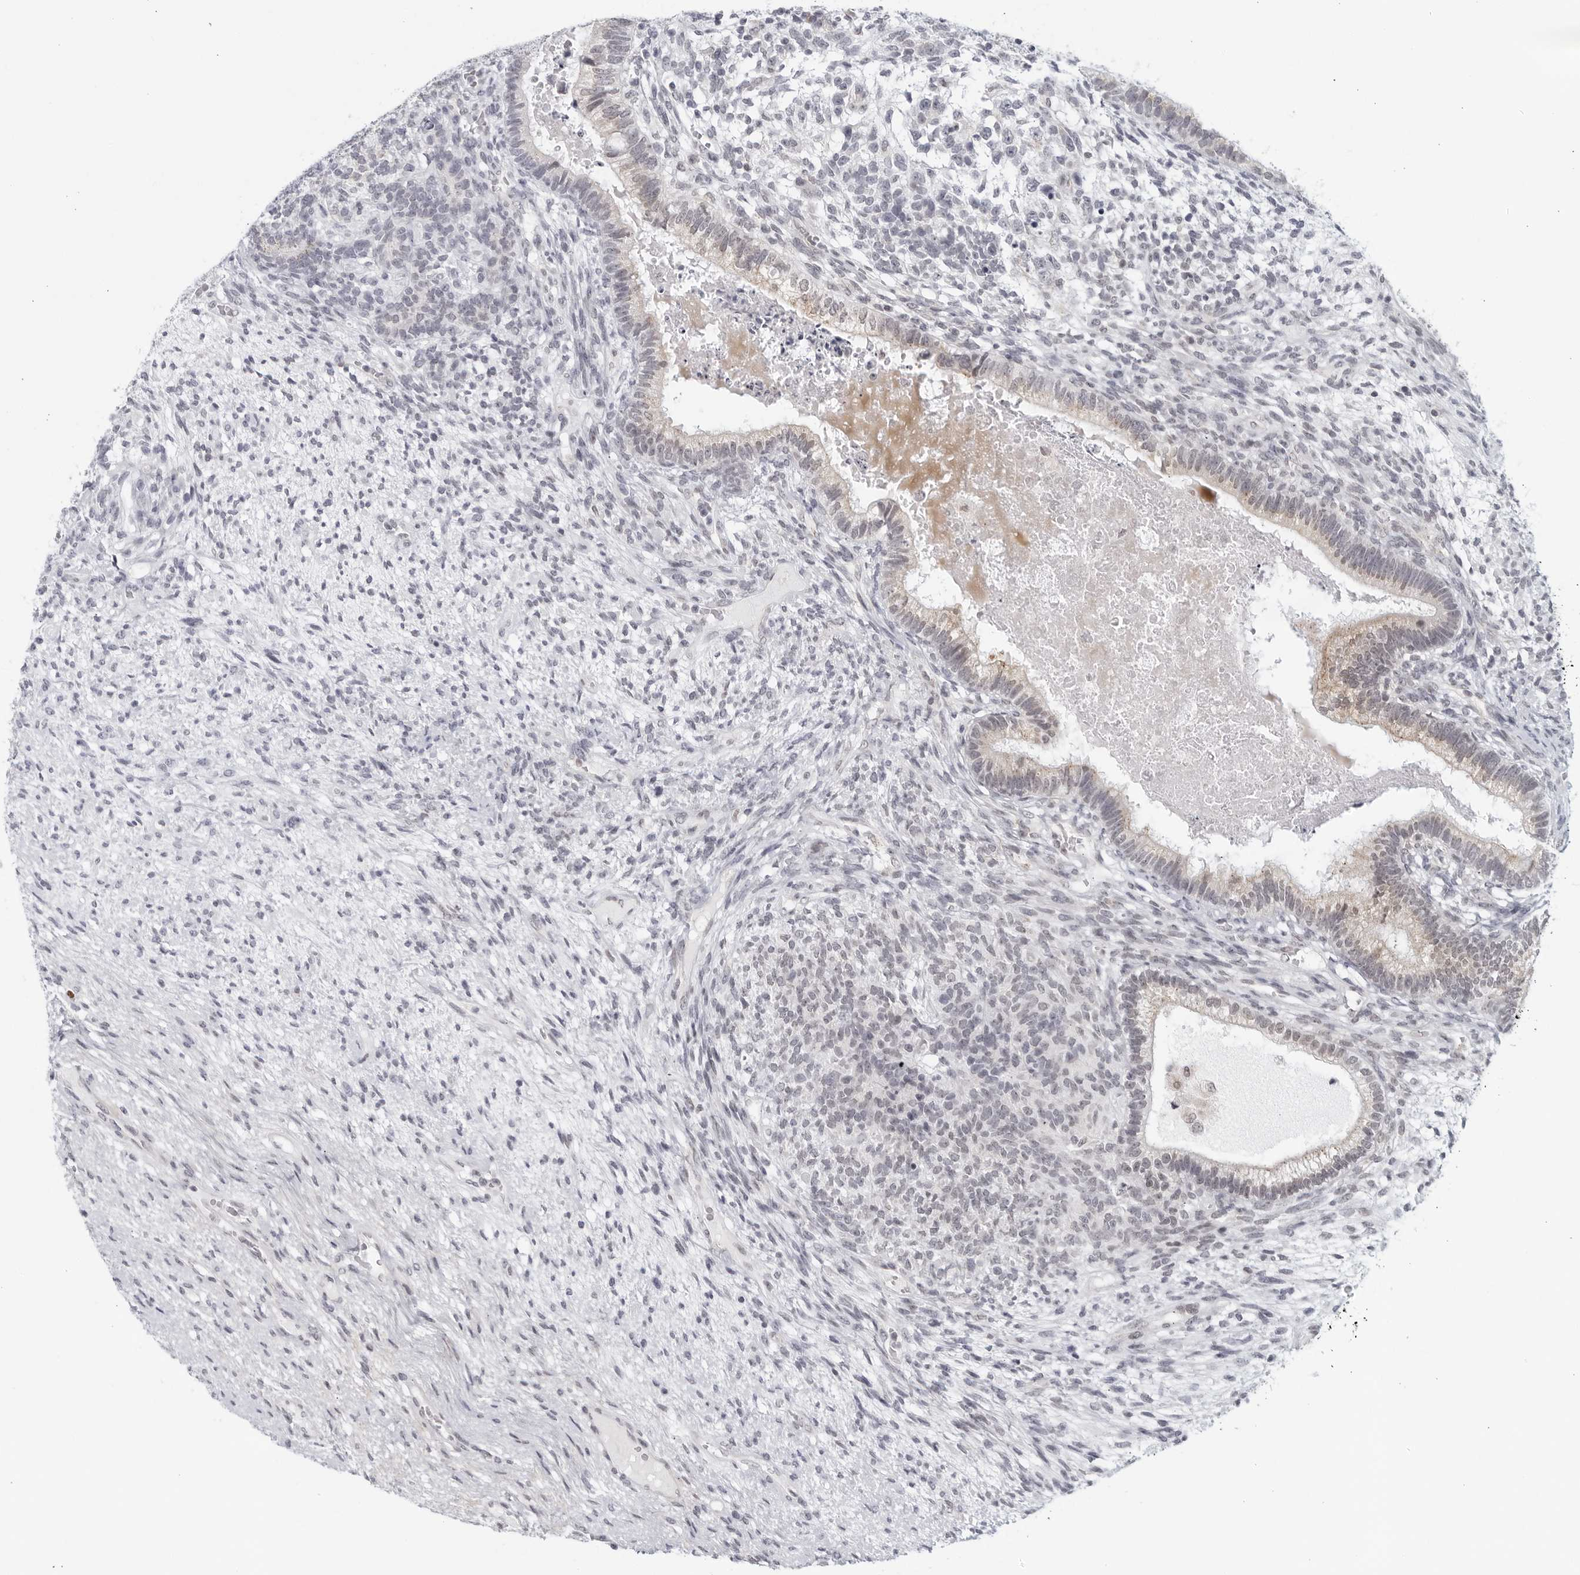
{"staining": {"intensity": "weak", "quantity": "<25%", "location": "cytoplasmic/membranous"}, "tissue": "testis cancer", "cell_type": "Tumor cells", "image_type": "cancer", "snomed": [{"axis": "morphology", "description": "Seminoma, NOS"}, {"axis": "morphology", "description": "Carcinoma, Embryonal, NOS"}, {"axis": "topography", "description": "Testis"}], "caption": "Immunohistochemistry (IHC) micrograph of testis cancer (seminoma) stained for a protein (brown), which shows no positivity in tumor cells.", "gene": "WDTC1", "patient": {"sex": "male", "age": 28}}